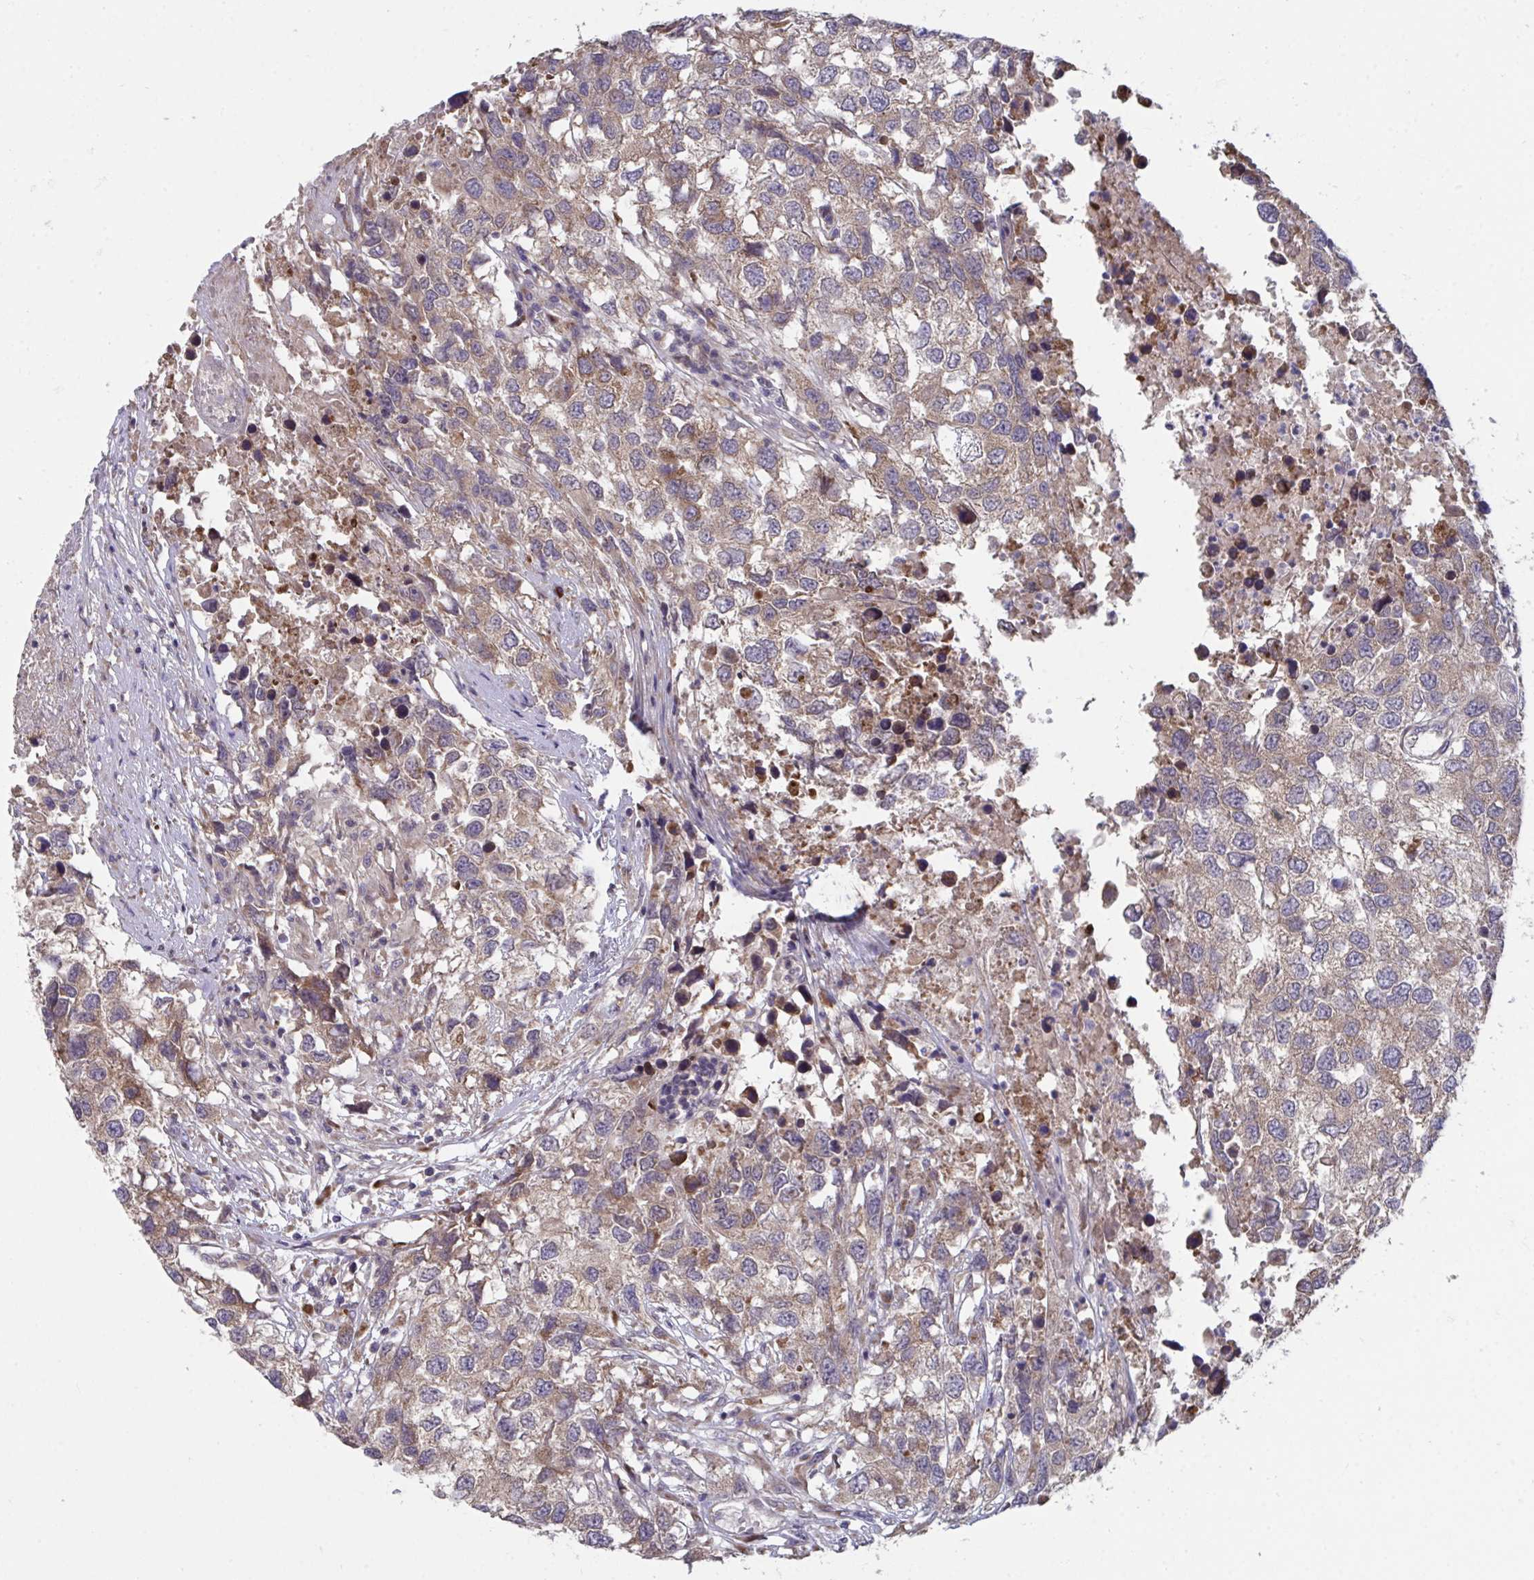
{"staining": {"intensity": "moderate", "quantity": ">75%", "location": "cytoplasmic/membranous"}, "tissue": "testis cancer", "cell_type": "Tumor cells", "image_type": "cancer", "snomed": [{"axis": "morphology", "description": "Carcinoma, Embryonal, NOS"}, {"axis": "topography", "description": "Testis"}], "caption": "Moderate cytoplasmic/membranous positivity for a protein is seen in approximately >75% of tumor cells of testis cancer (embryonal carcinoma) using IHC.", "gene": "SUSD4", "patient": {"sex": "male", "age": 83}}